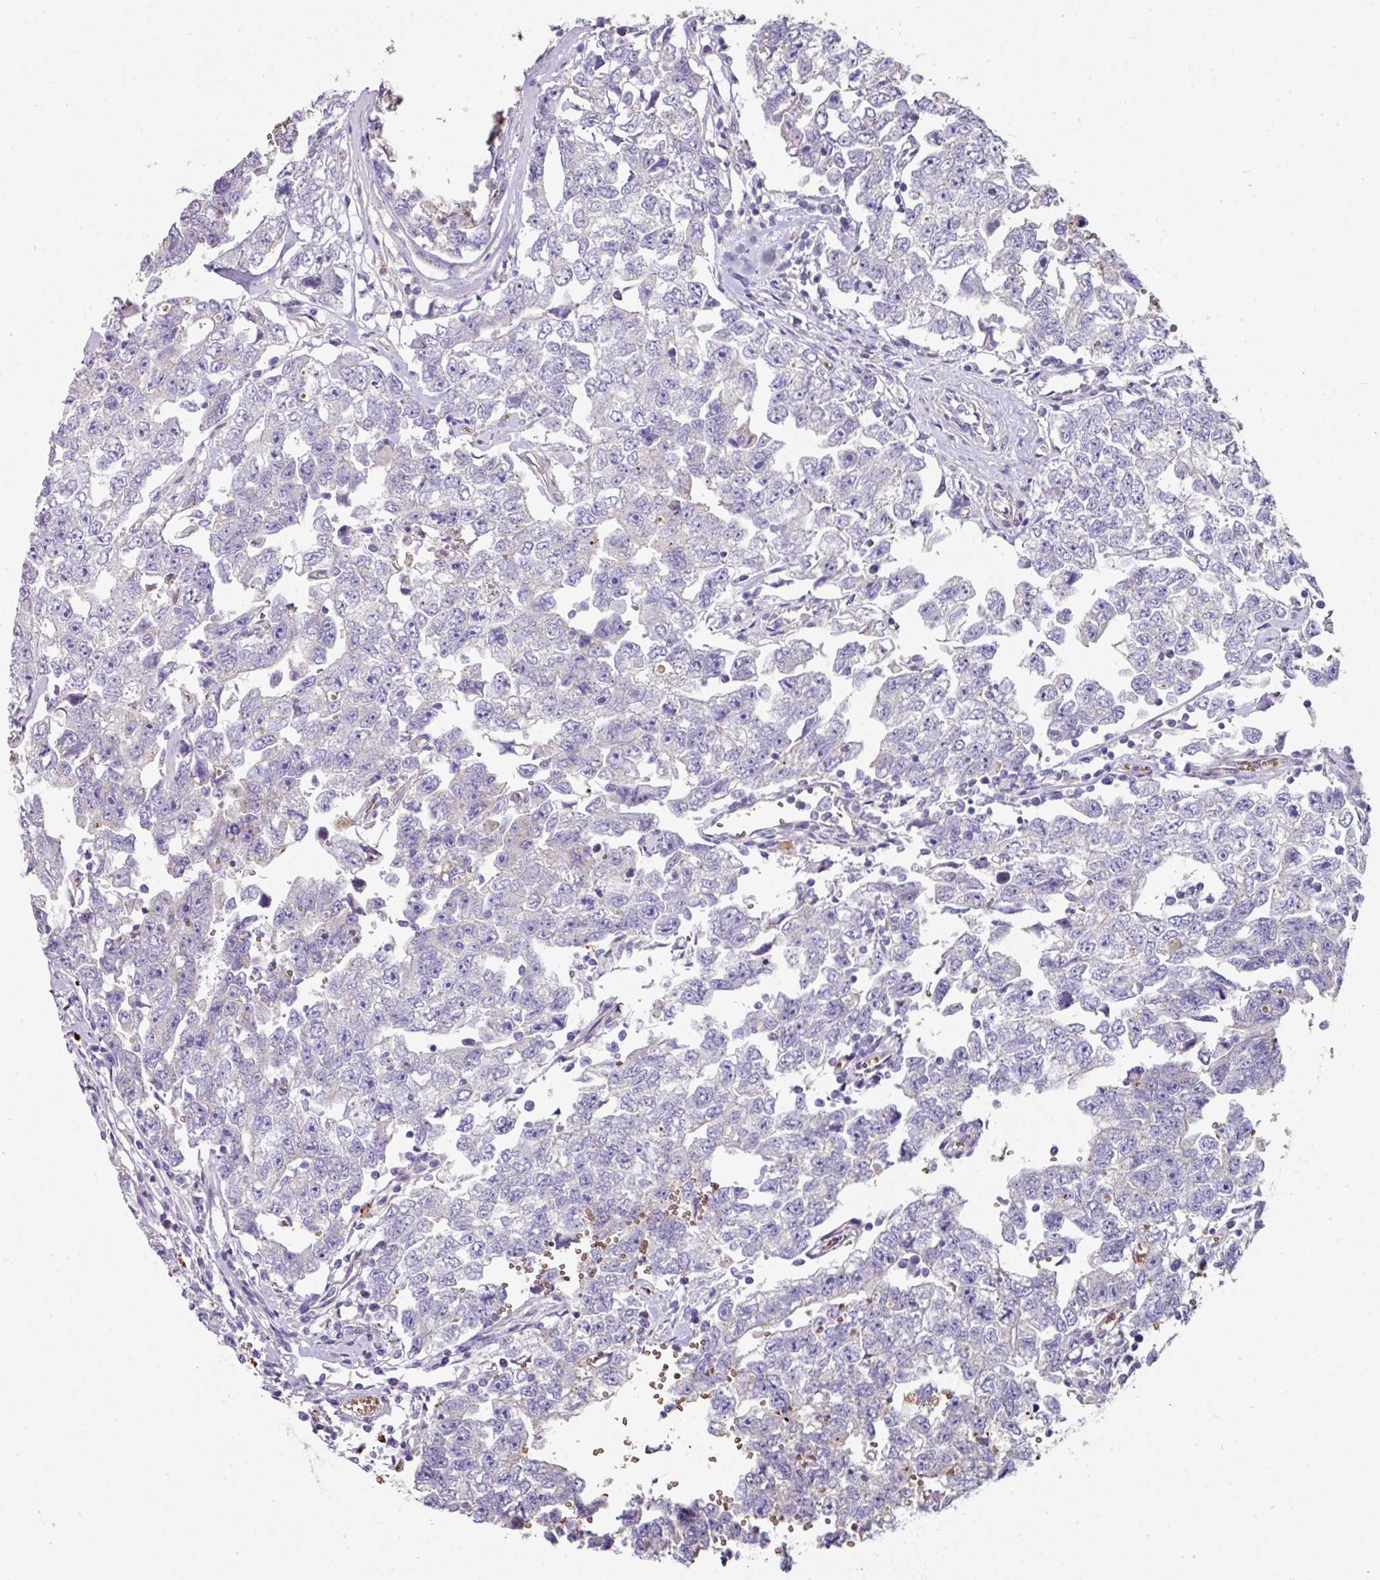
{"staining": {"intensity": "negative", "quantity": "none", "location": "none"}, "tissue": "testis cancer", "cell_type": "Tumor cells", "image_type": "cancer", "snomed": [{"axis": "morphology", "description": "Carcinoma, Embryonal, NOS"}, {"axis": "topography", "description": "Testis"}], "caption": "Immunohistochemistry (IHC) histopathology image of human testis cancer (embryonal carcinoma) stained for a protein (brown), which exhibits no expression in tumor cells.", "gene": "ANO9", "patient": {"sex": "male", "age": 22}}